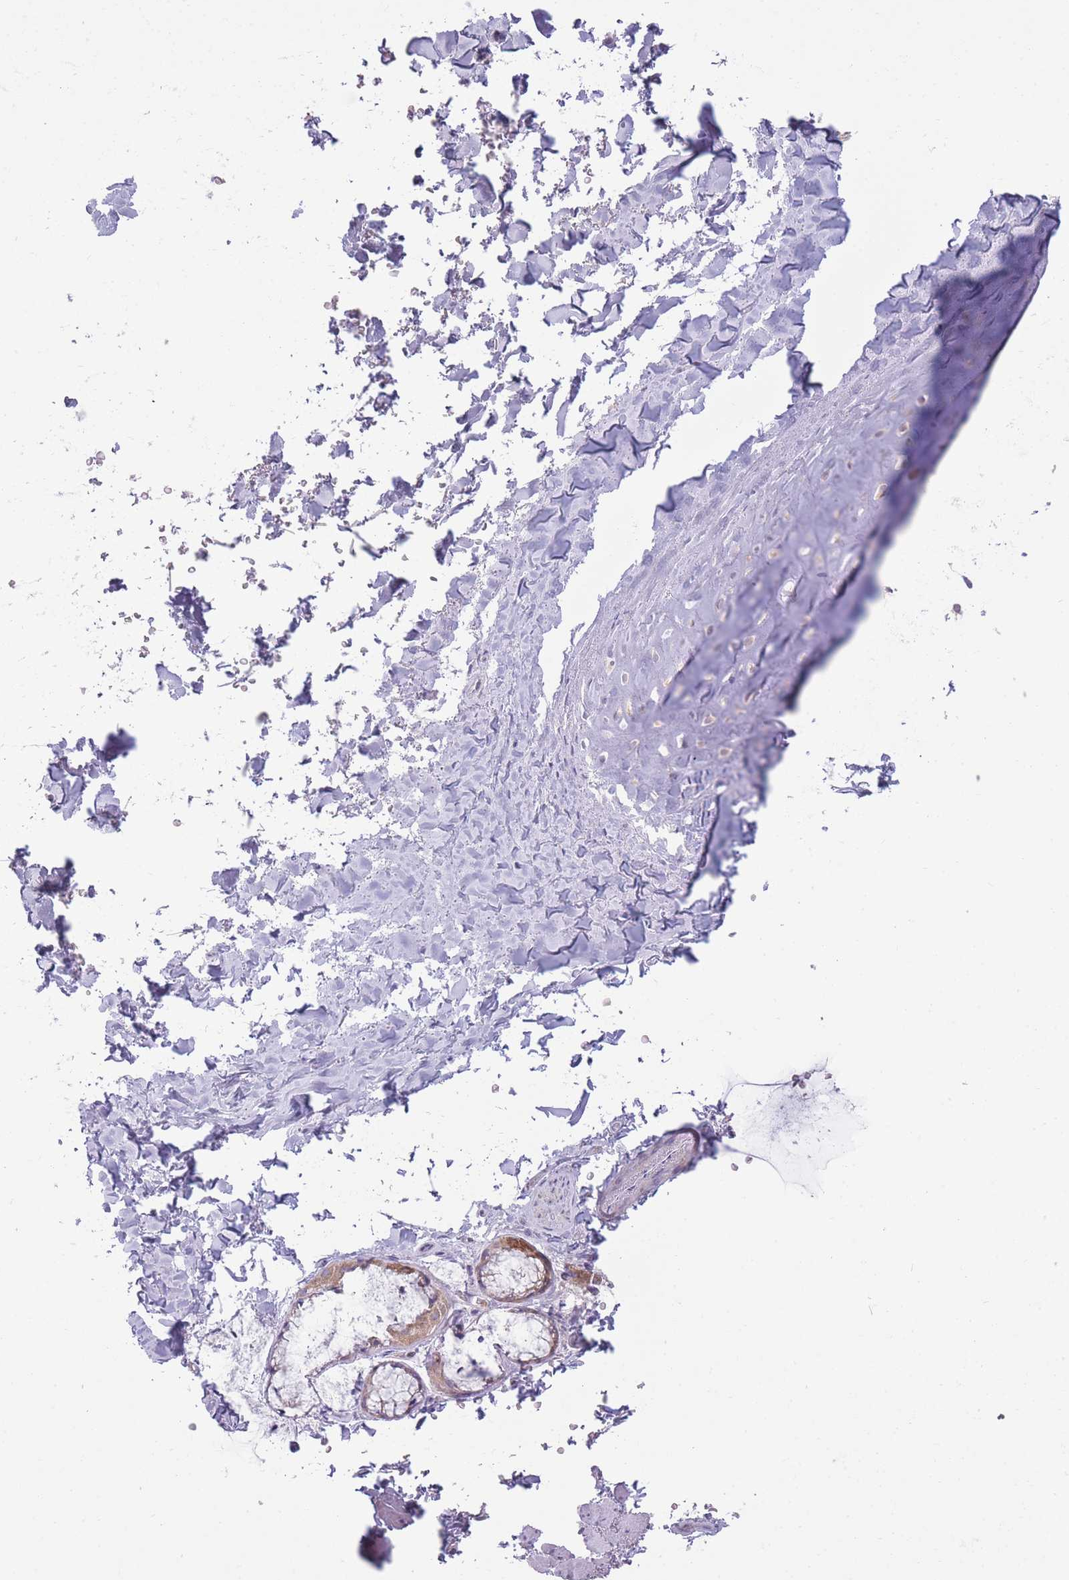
{"staining": {"intensity": "negative", "quantity": "none", "location": "none"}, "tissue": "adipose tissue", "cell_type": "Adipocytes", "image_type": "normal", "snomed": [{"axis": "morphology", "description": "Normal tissue, NOS"}, {"axis": "topography", "description": "Cartilage tissue"}], "caption": "This photomicrograph is of benign adipose tissue stained with immunohistochemistry (IHC) to label a protein in brown with the nuclei are counter-stained blue. There is no positivity in adipocytes. (DAB immunohistochemistry (IHC) with hematoxylin counter stain).", "gene": "CCT6A", "patient": {"sex": "male", "age": 66}}